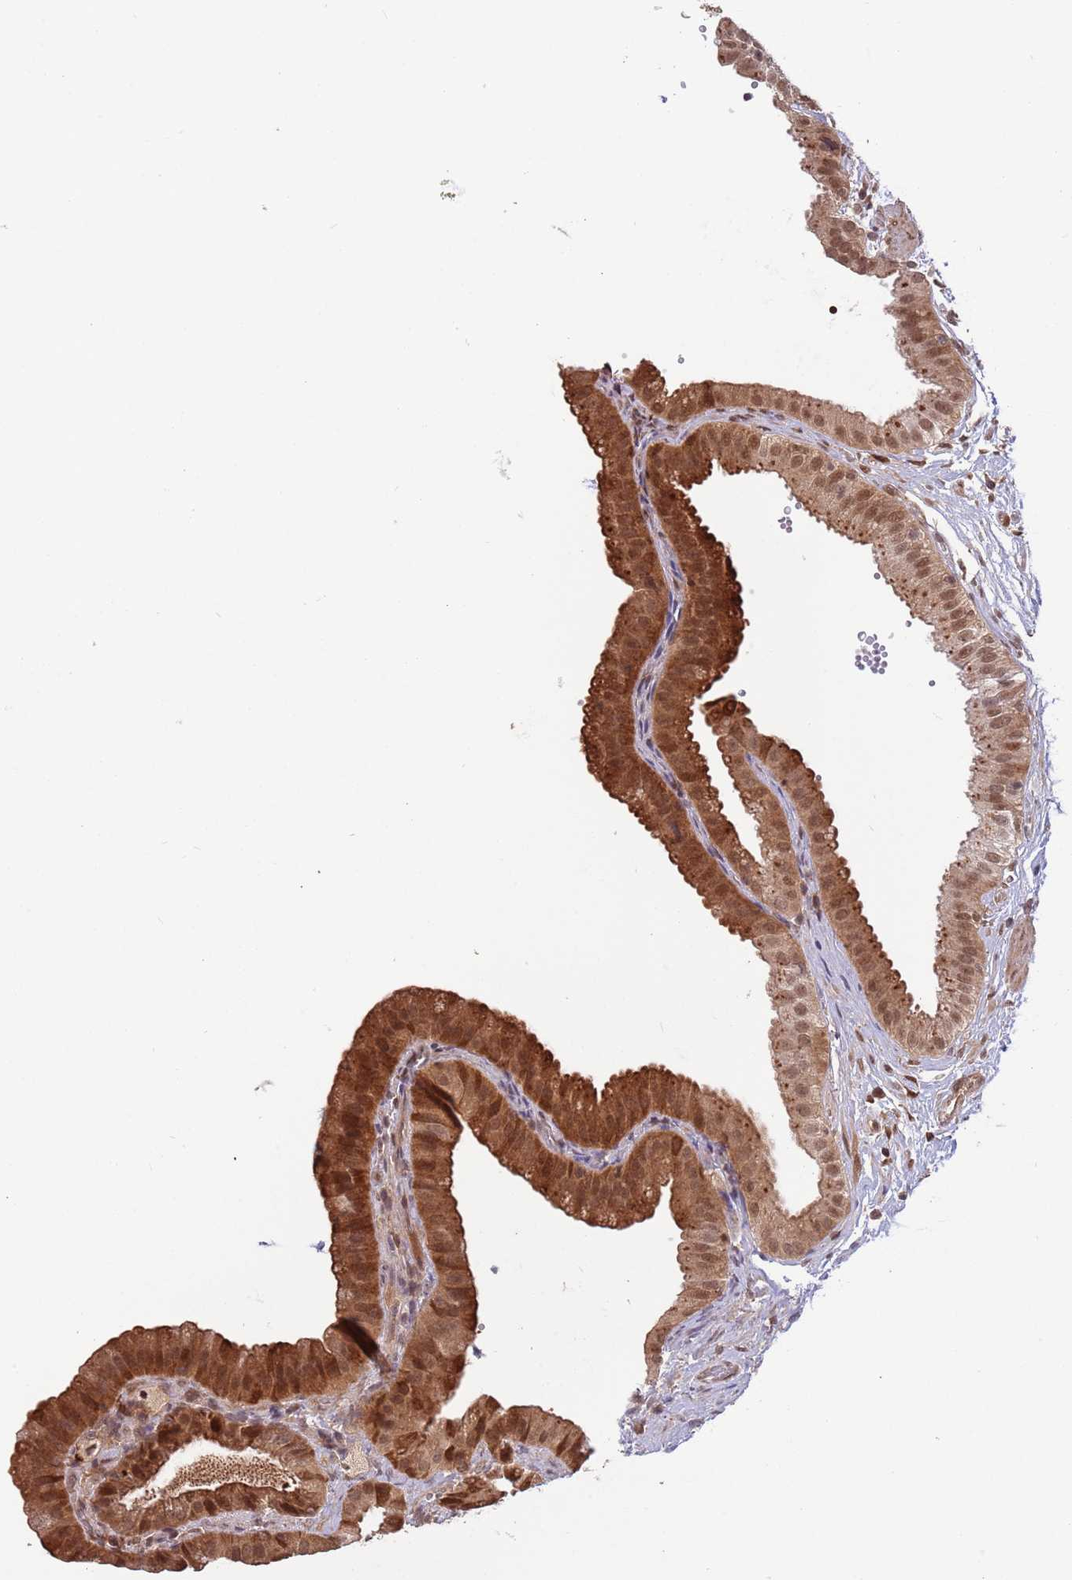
{"staining": {"intensity": "strong", "quantity": ">75%", "location": "cytoplasmic/membranous,nuclear"}, "tissue": "gallbladder", "cell_type": "Glandular cells", "image_type": "normal", "snomed": [{"axis": "morphology", "description": "Normal tissue, NOS"}, {"axis": "topography", "description": "Gallbladder"}], "caption": "Protein expression analysis of unremarkable gallbladder displays strong cytoplasmic/membranous,nuclear expression in approximately >75% of glandular cells. Using DAB (brown) and hematoxylin (blue) stains, captured at high magnification using brightfield microscopy.", "gene": "SALL1", "patient": {"sex": "female", "age": 61}}